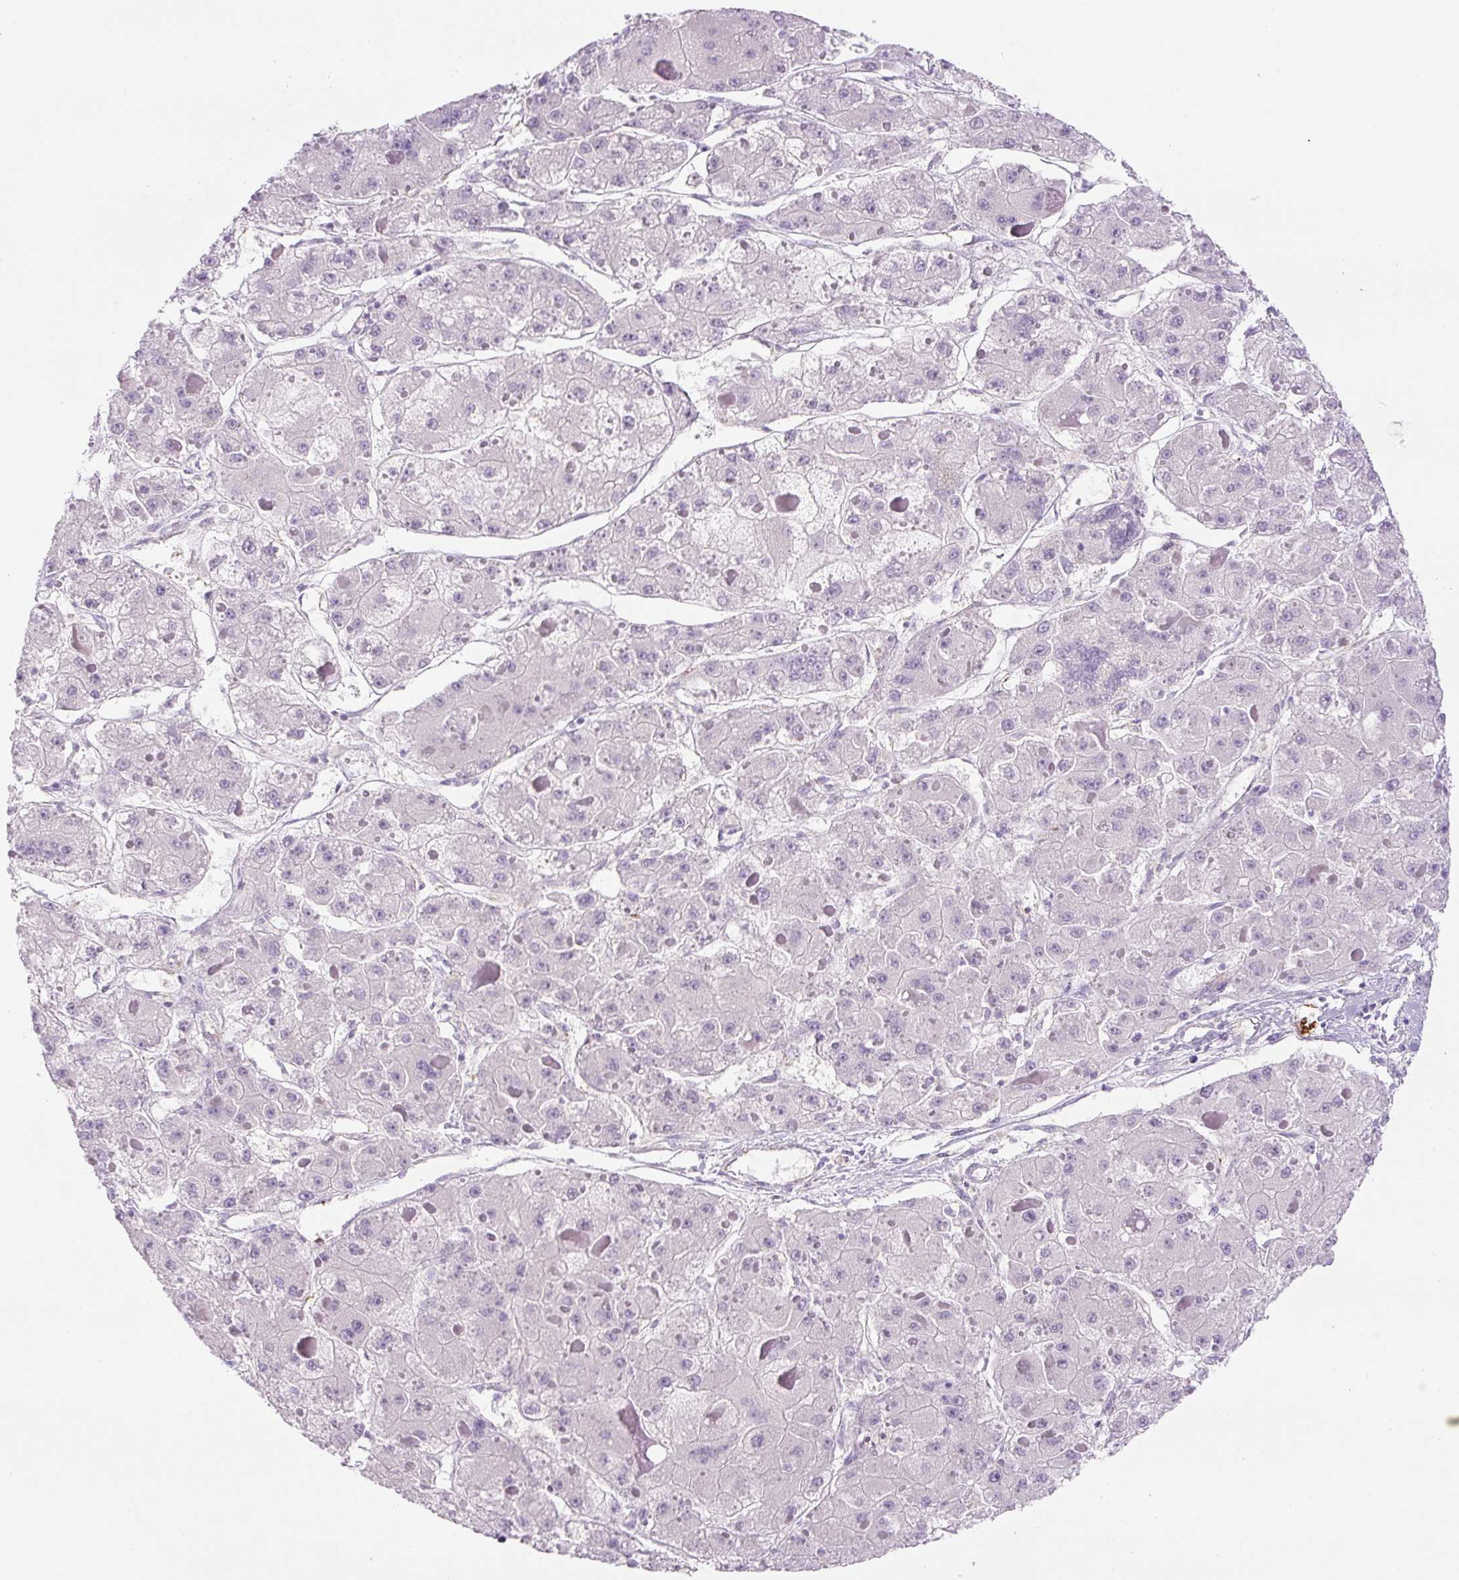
{"staining": {"intensity": "negative", "quantity": "none", "location": "none"}, "tissue": "liver cancer", "cell_type": "Tumor cells", "image_type": "cancer", "snomed": [{"axis": "morphology", "description": "Carcinoma, Hepatocellular, NOS"}, {"axis": "topography", "description": "Liver"}], "caption": "A photomicrograph of liver hepatocellular carcinoma stained for a protein reveals no brown staining in tumor cells.", "gene": "RSPO4", "patient": {"sex": "female", "age": 73}}